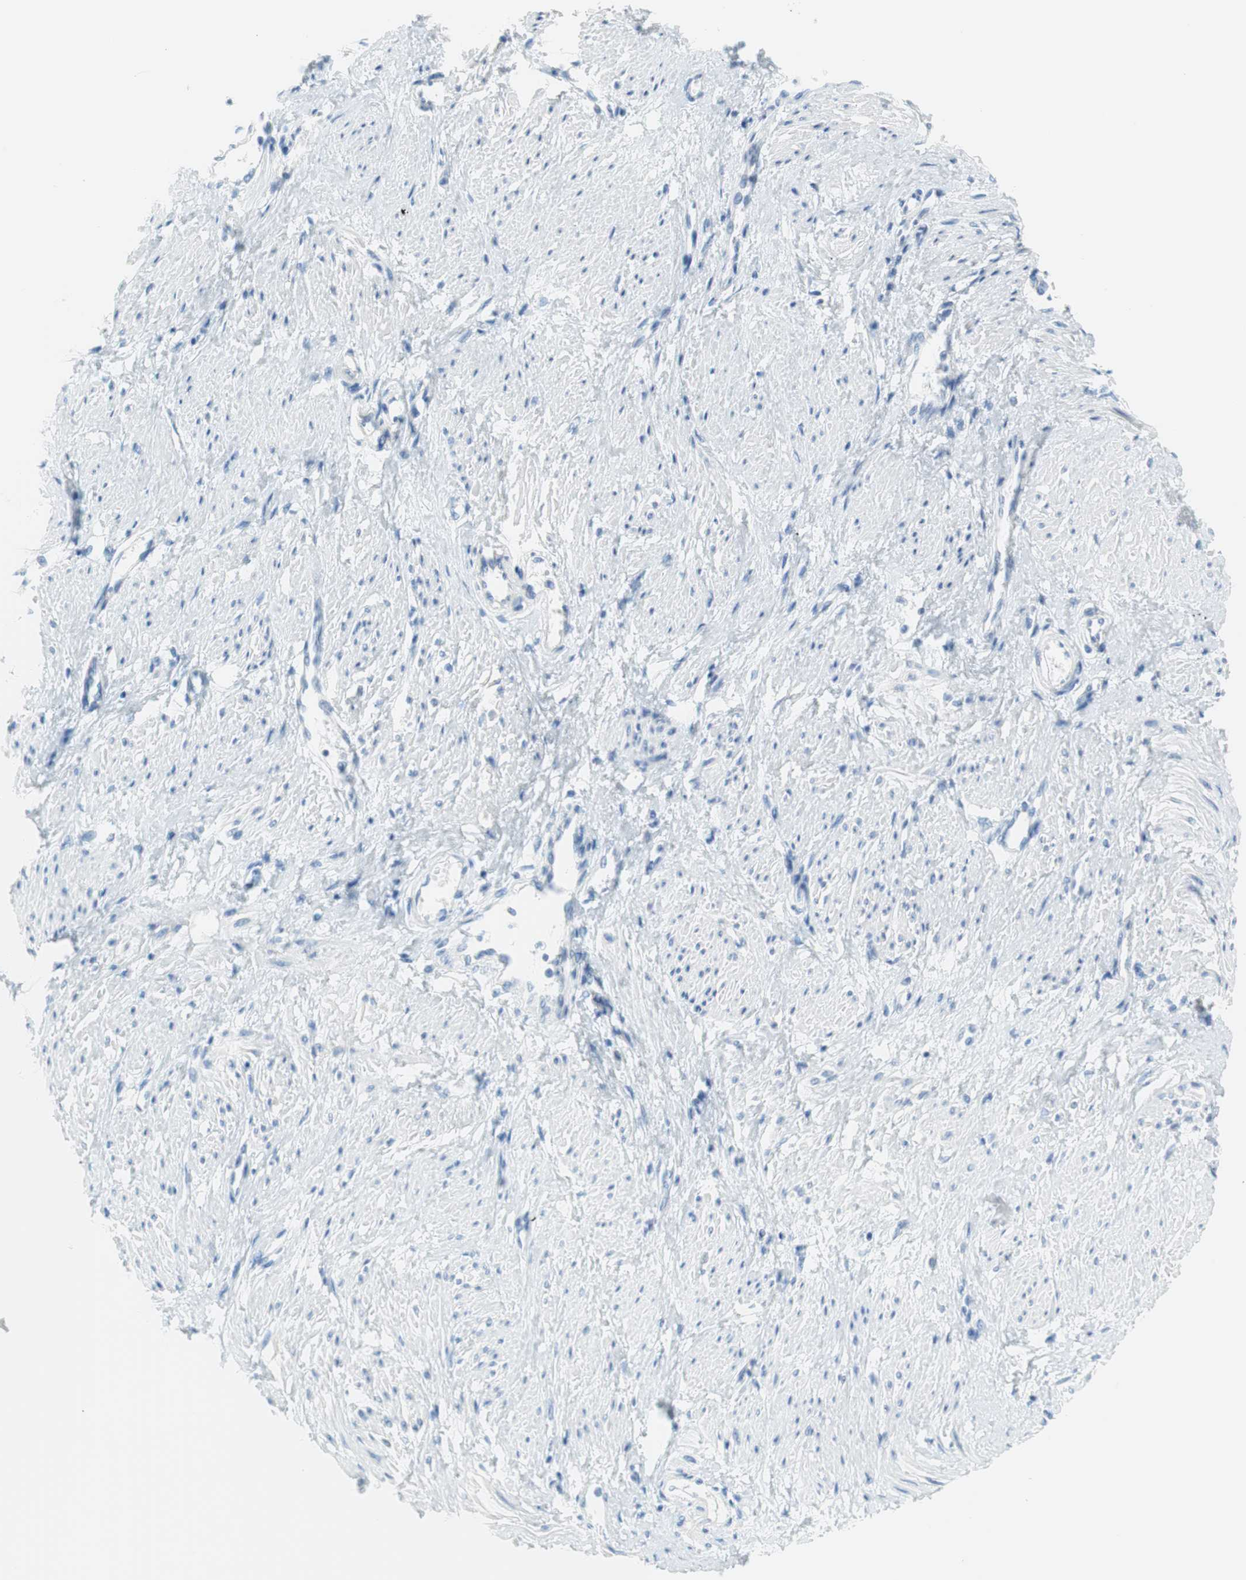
{"staining": {"intensity": "negative", "quantity": "none", "location": "none"}, "tissue": "smooth muscle", "cell_type": "Smooth muscle cells", "image_type": "normal", "snomed": [{"axis": "morphology", "description": "Normal tissue, NOS"}, {"axis": "topography", "description": "Smooth muscle"}, {"axis": "topography", "description": "Uterus"}], "caption": "High magnification brightfield microscopy of benign smooth muscle stained with DAB (brown) and counterstained with hematoxylin (blue): smooth muscle cells show no significant expression. The staining is performed using DAB (3,3'-diaminobenzidine) brown chromogen with nuclei counter-stained in using hematoxylin.", "gene": "MYH1", "patient": {"sex": "female", "age": 39}}